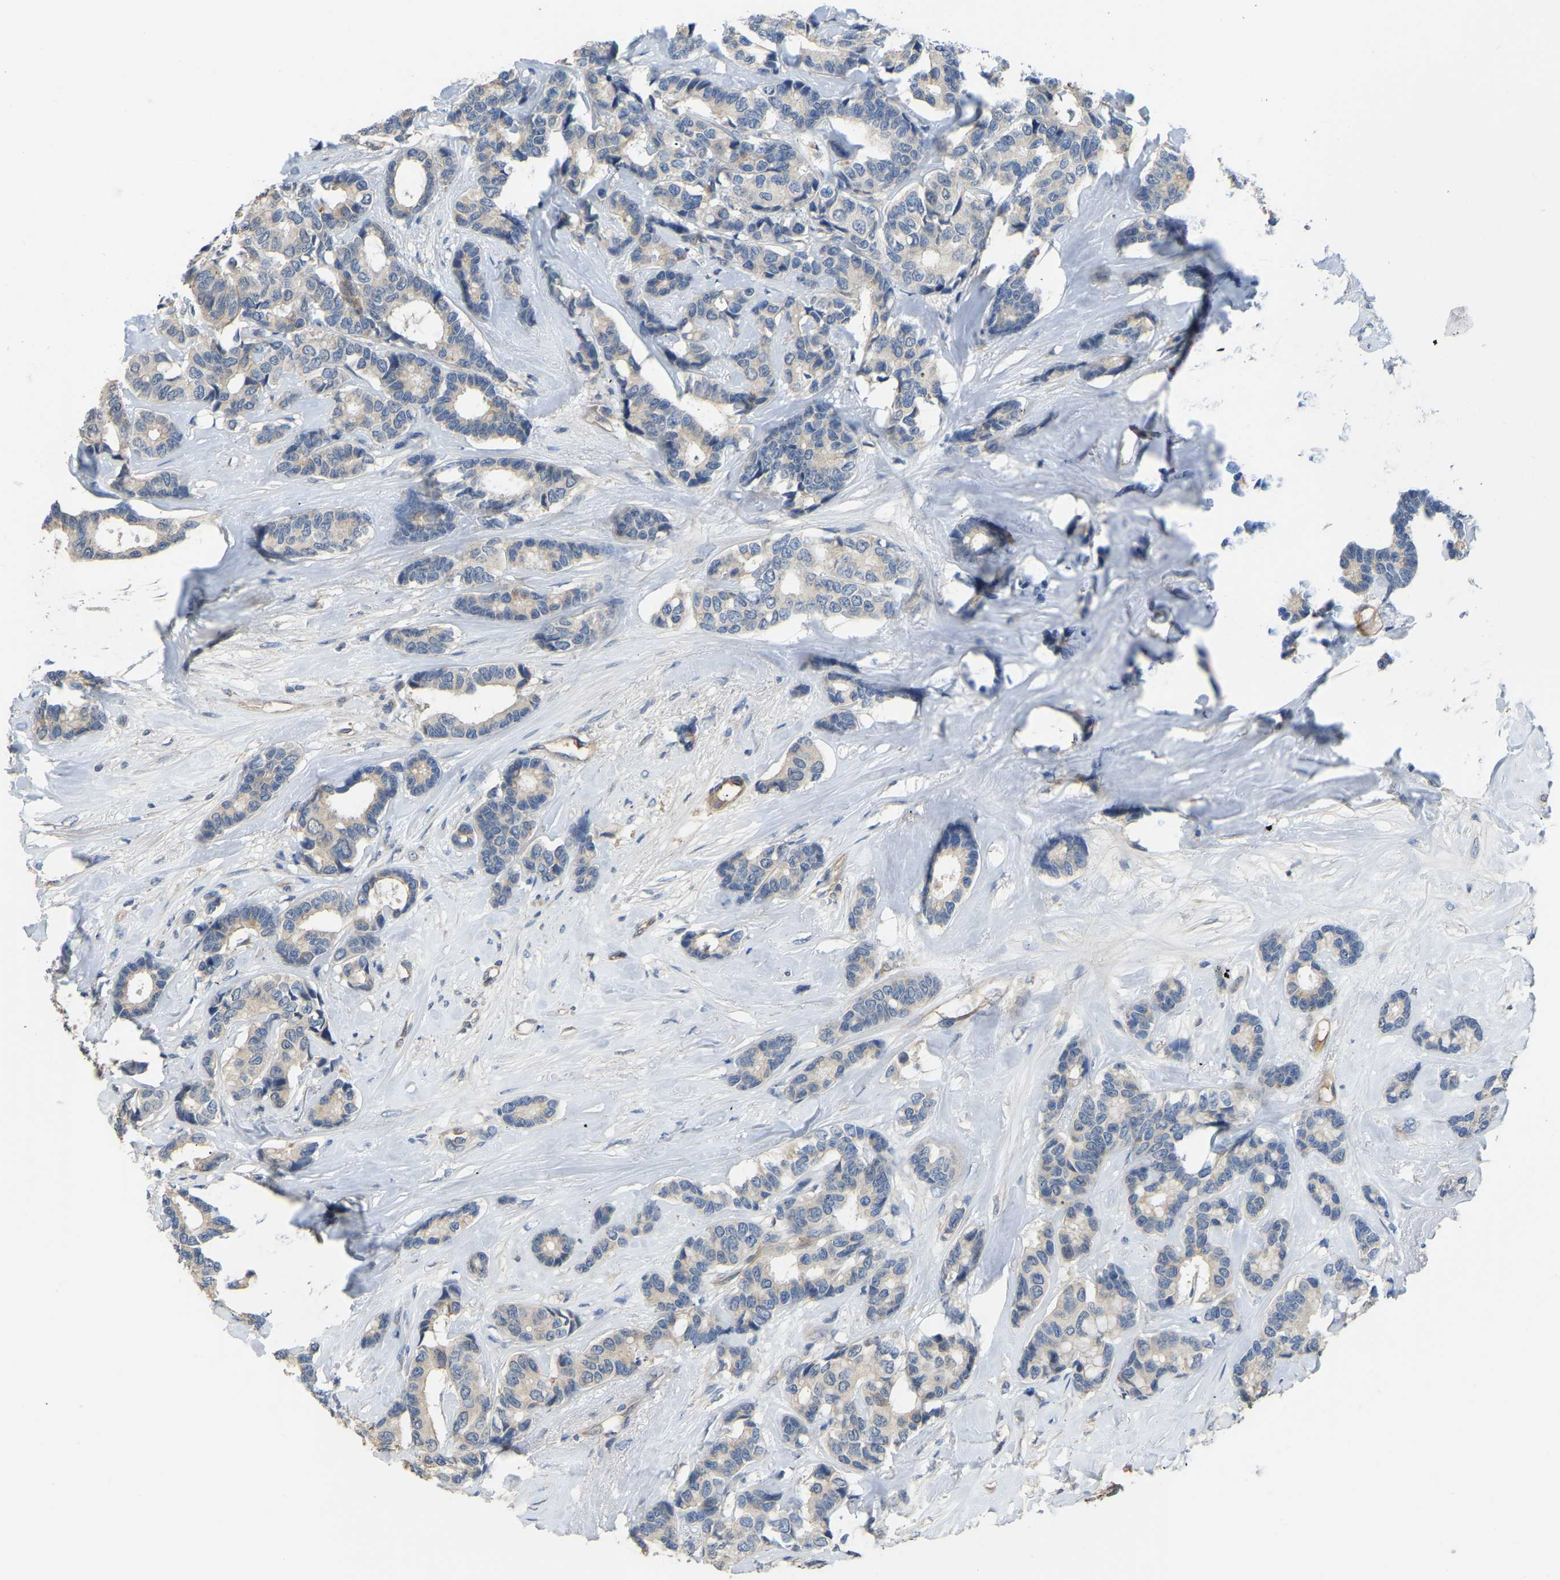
{"staining": {"intensity": "weak", "quantity": "25%-75%", "location": "cytoplasmic/membranous"}, "tissue": "breast cancer", "cell_type": "Tumor cells", "image_type": "cancer", "snomed": [{"axis": "morphology", "description": "Duct carcinoma"}, {"axis": "topography", "description": "Breast"}], "caption": "Immunohistochemical staining of breast cancer exhibits low levels of weak cytoplasmic/membranous positivity in approximately 25%-75% of tumor cells. (Brightfield microscopy of DAB IHC at high magnification).", "gene": "HIGD2B", "patient": {"sex": "female", "age": 87}}